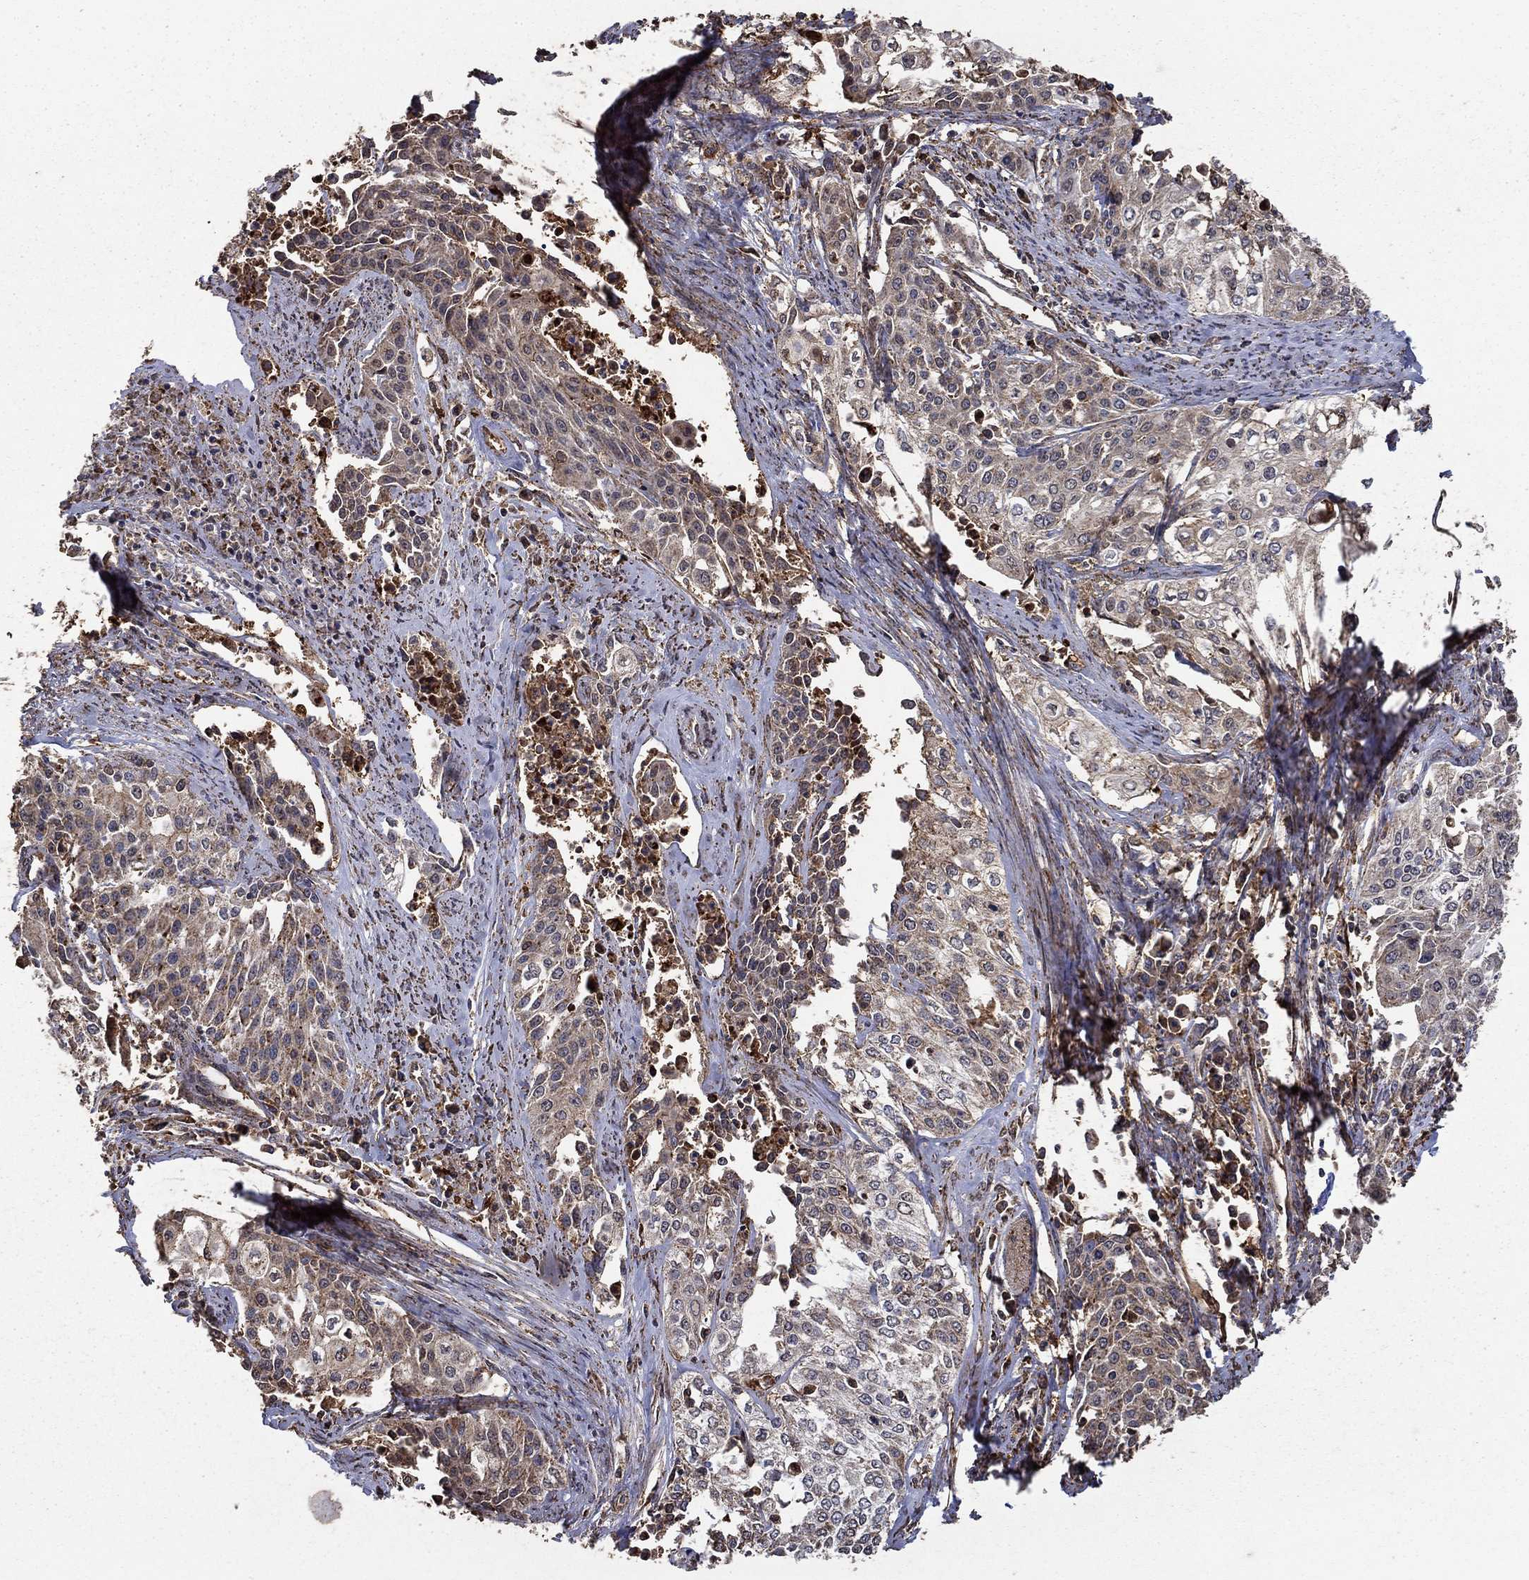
{"staining": {"intensity": "negative", "quantity": "none", "location": "none"}, "tissue": "cervical cancer", "cell_type": "Tumor cells", "image_type": "cancer", "snomed": [{"axis": "morphology", "description": "Squamous cell carcinoma, NOS"}, {"axis": "topography", "description": "Cervix"}], "caption": "This is a image of immunohistochemistry staining of squamous cell carcinoma (cervical), which shows no staining in tumor cells.", "gene": "IFRD1", "patient": {"sex": "female", "age": 39}}